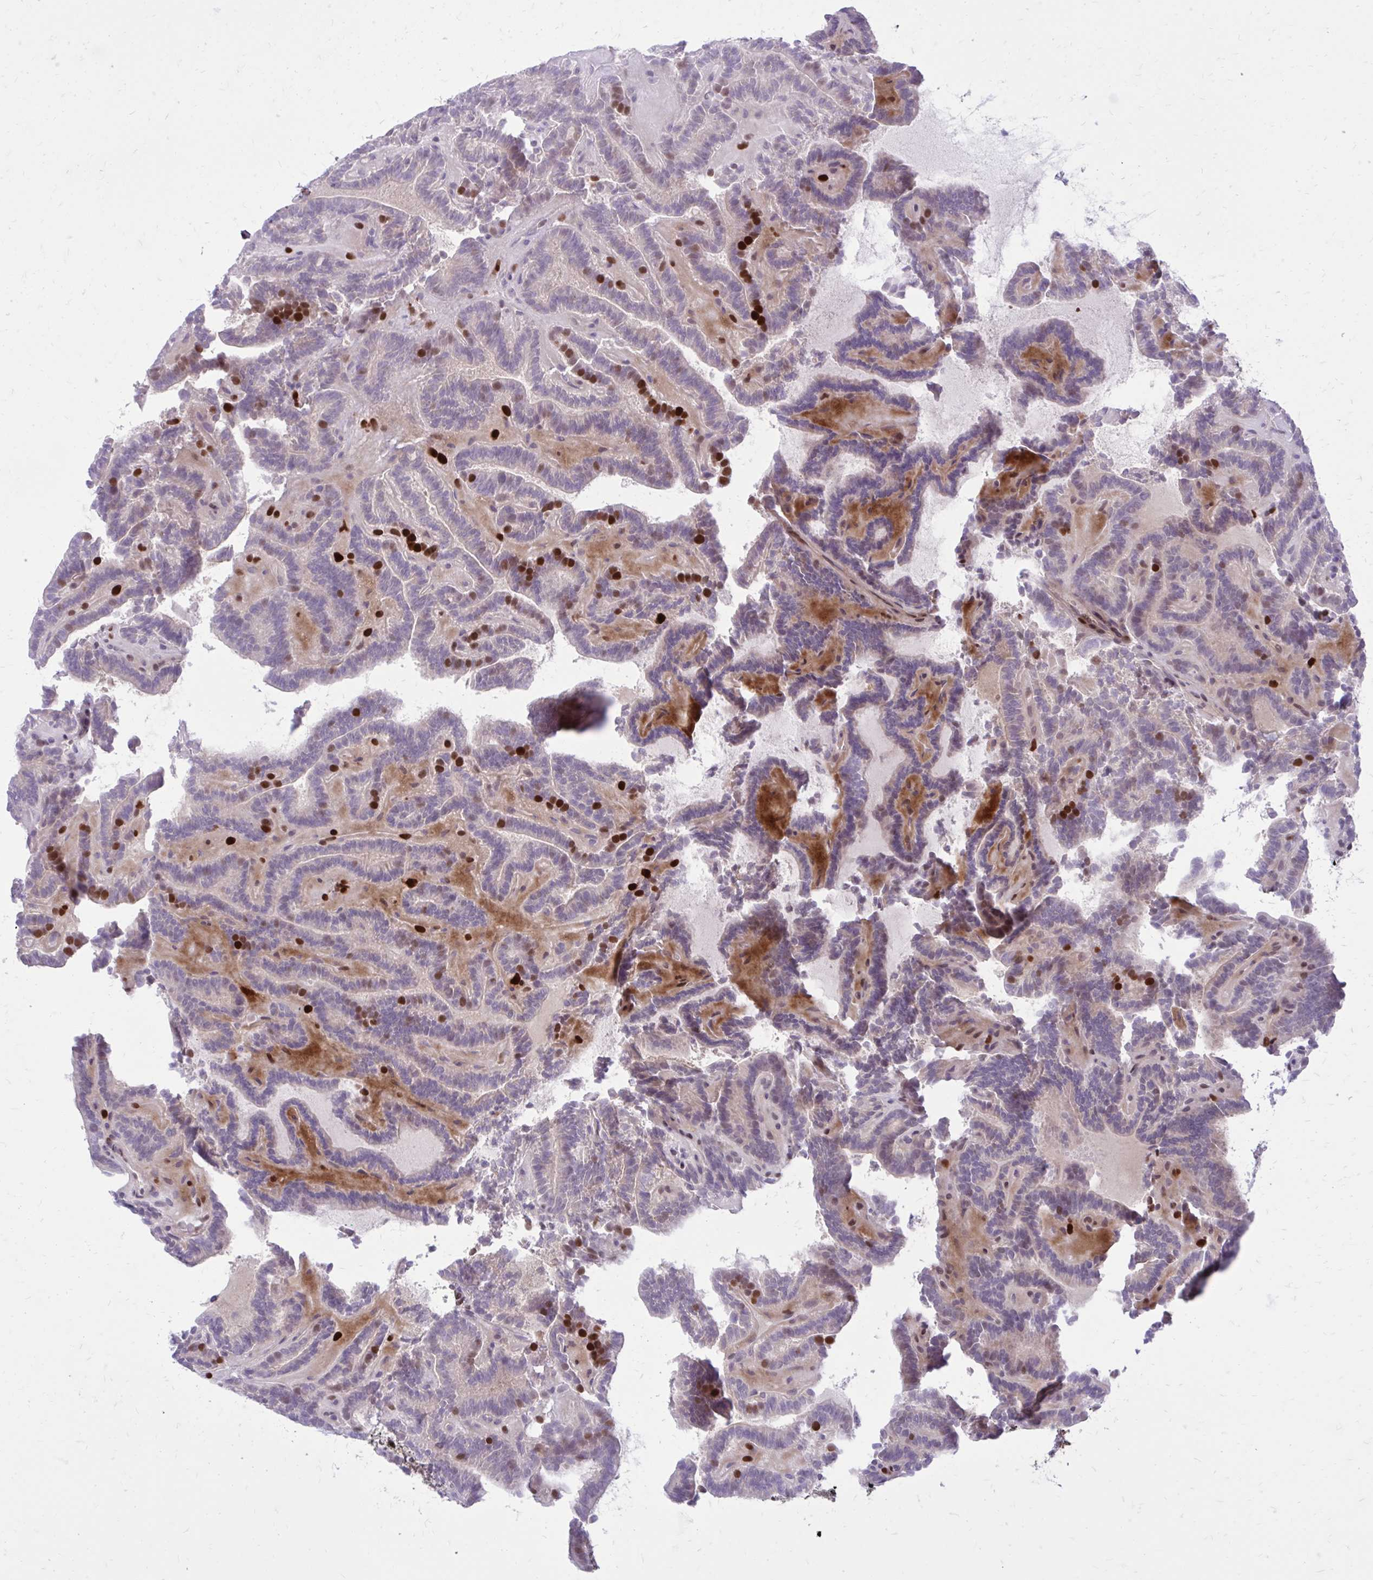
{"staining": {"intensity": "strong", "quantity": "<25%", "location": "nuclear"}, "tissue": "thyroid cancer", "cell_type": "Tumor cells", "image_type": "cancer", "snomed": [{"axis": "morphology", "description": "Papillary adenocarcinoma, NOS"}, {"axis": "topography", "description": "Thyroid gland"}], "caption": "Thyroid cancer (papillary adenocarcinoma) stained with DAB (3,3'-diaminobenzidine) immunohistochemistry (IHC) shows medium levels of strong nuclear expression in about <25% of tumor cells. (DAB IHC, brown staining for protein, blue staining for nuclei).", "gene": "PSME4", "patient": {"sex": "female", "age": 21}}